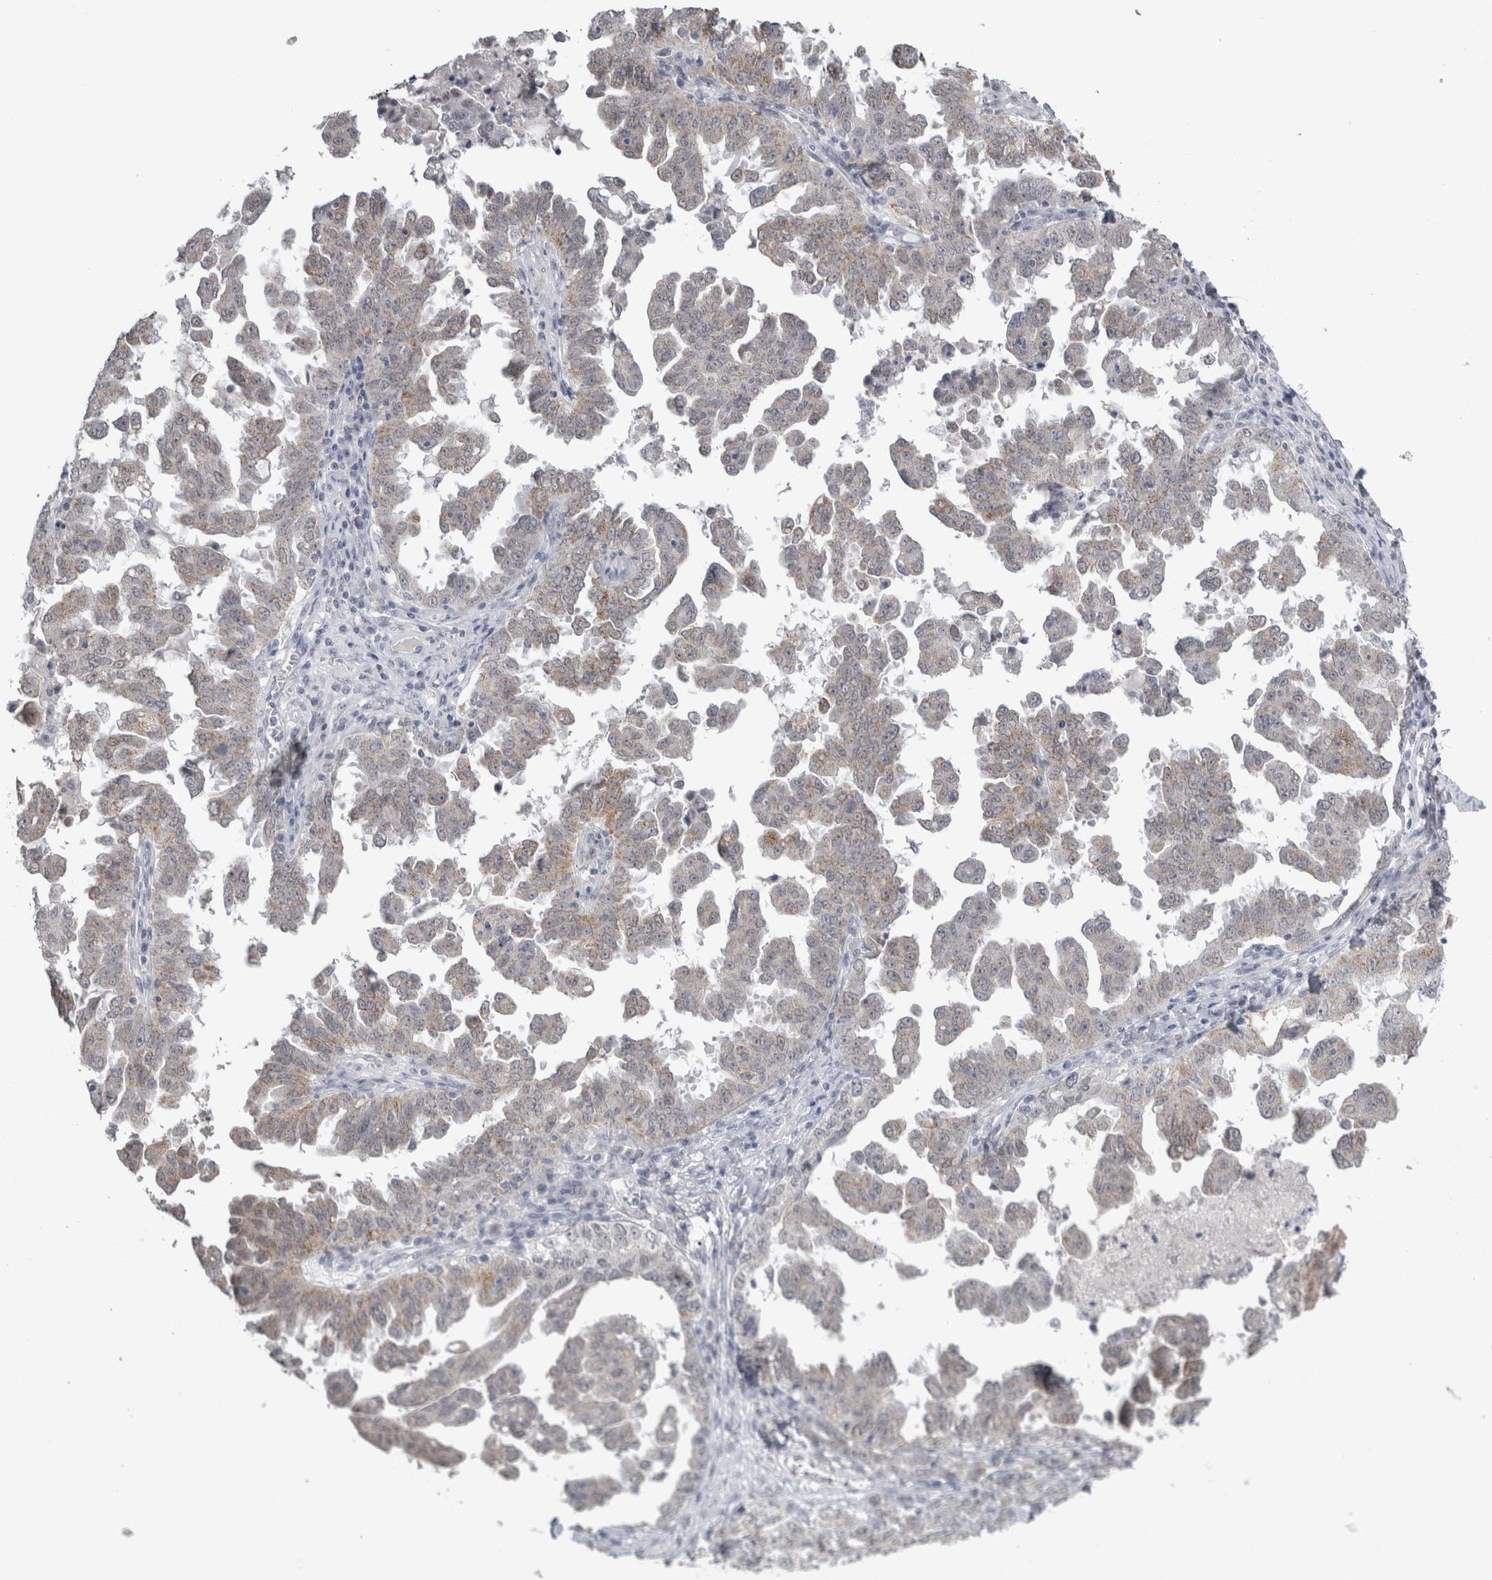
{"staining": {"intensity": "weak", "quantity": "<25%", "location": "cytoplasmic/membranous"}, "tissue": "ovarian cancer", "cell_type": "Tumor cells", "image_type": "cancer", "snomed": [{"axis": "morphology", "description": "Carcinoma, endometroid"}, {"axis": "topography", "description": "Ovary"}], "caption": "A high-resolution image shows immunohistochemistry staining of ovarian endometroid carcinoma, which exhibits no significant expression in tumor cells.", "gene": "PLIN1", "patient": {"sex": "female", "age": 62}}